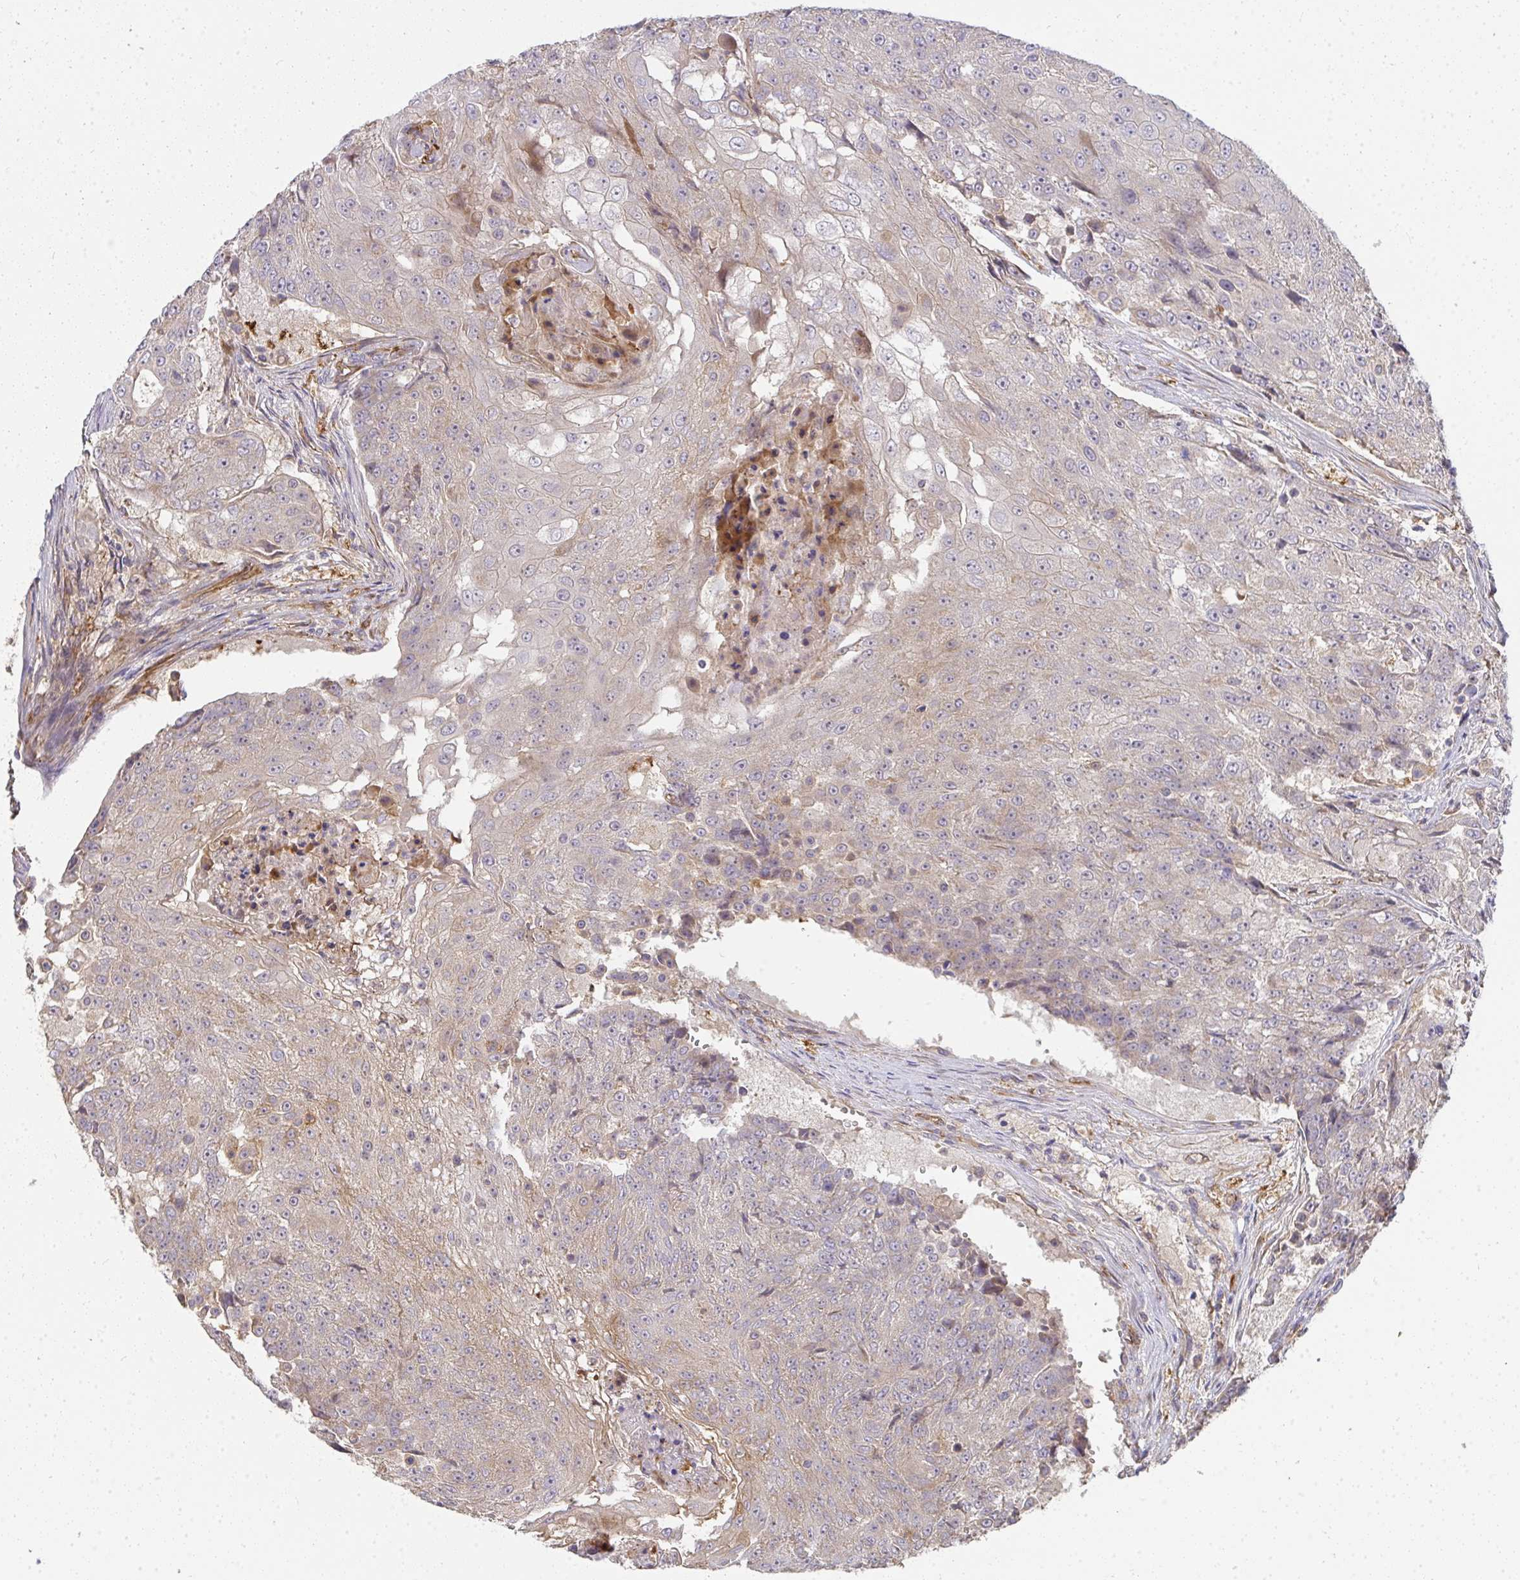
{"staining": {"intensity": "weak", "quantity": "<25%", "location": "cytoplasmic/membranous"}, "tissue": "urothelial cancer", "cell_type": "Tumor cells", "image_type": "cancer", "snomed": [{"axis": "morphology", "description": "Urothelial carcinoma, High grade"}, {"axis": "topography", "description": "Urinary bladder"}], "caption": "High-grade urothelial carcinoma was stained to show a protein in brown. There is no significant positivity in tumor cells.", "gene": "B4GALT6", "patient": {"sex": "female", "age": 63}}